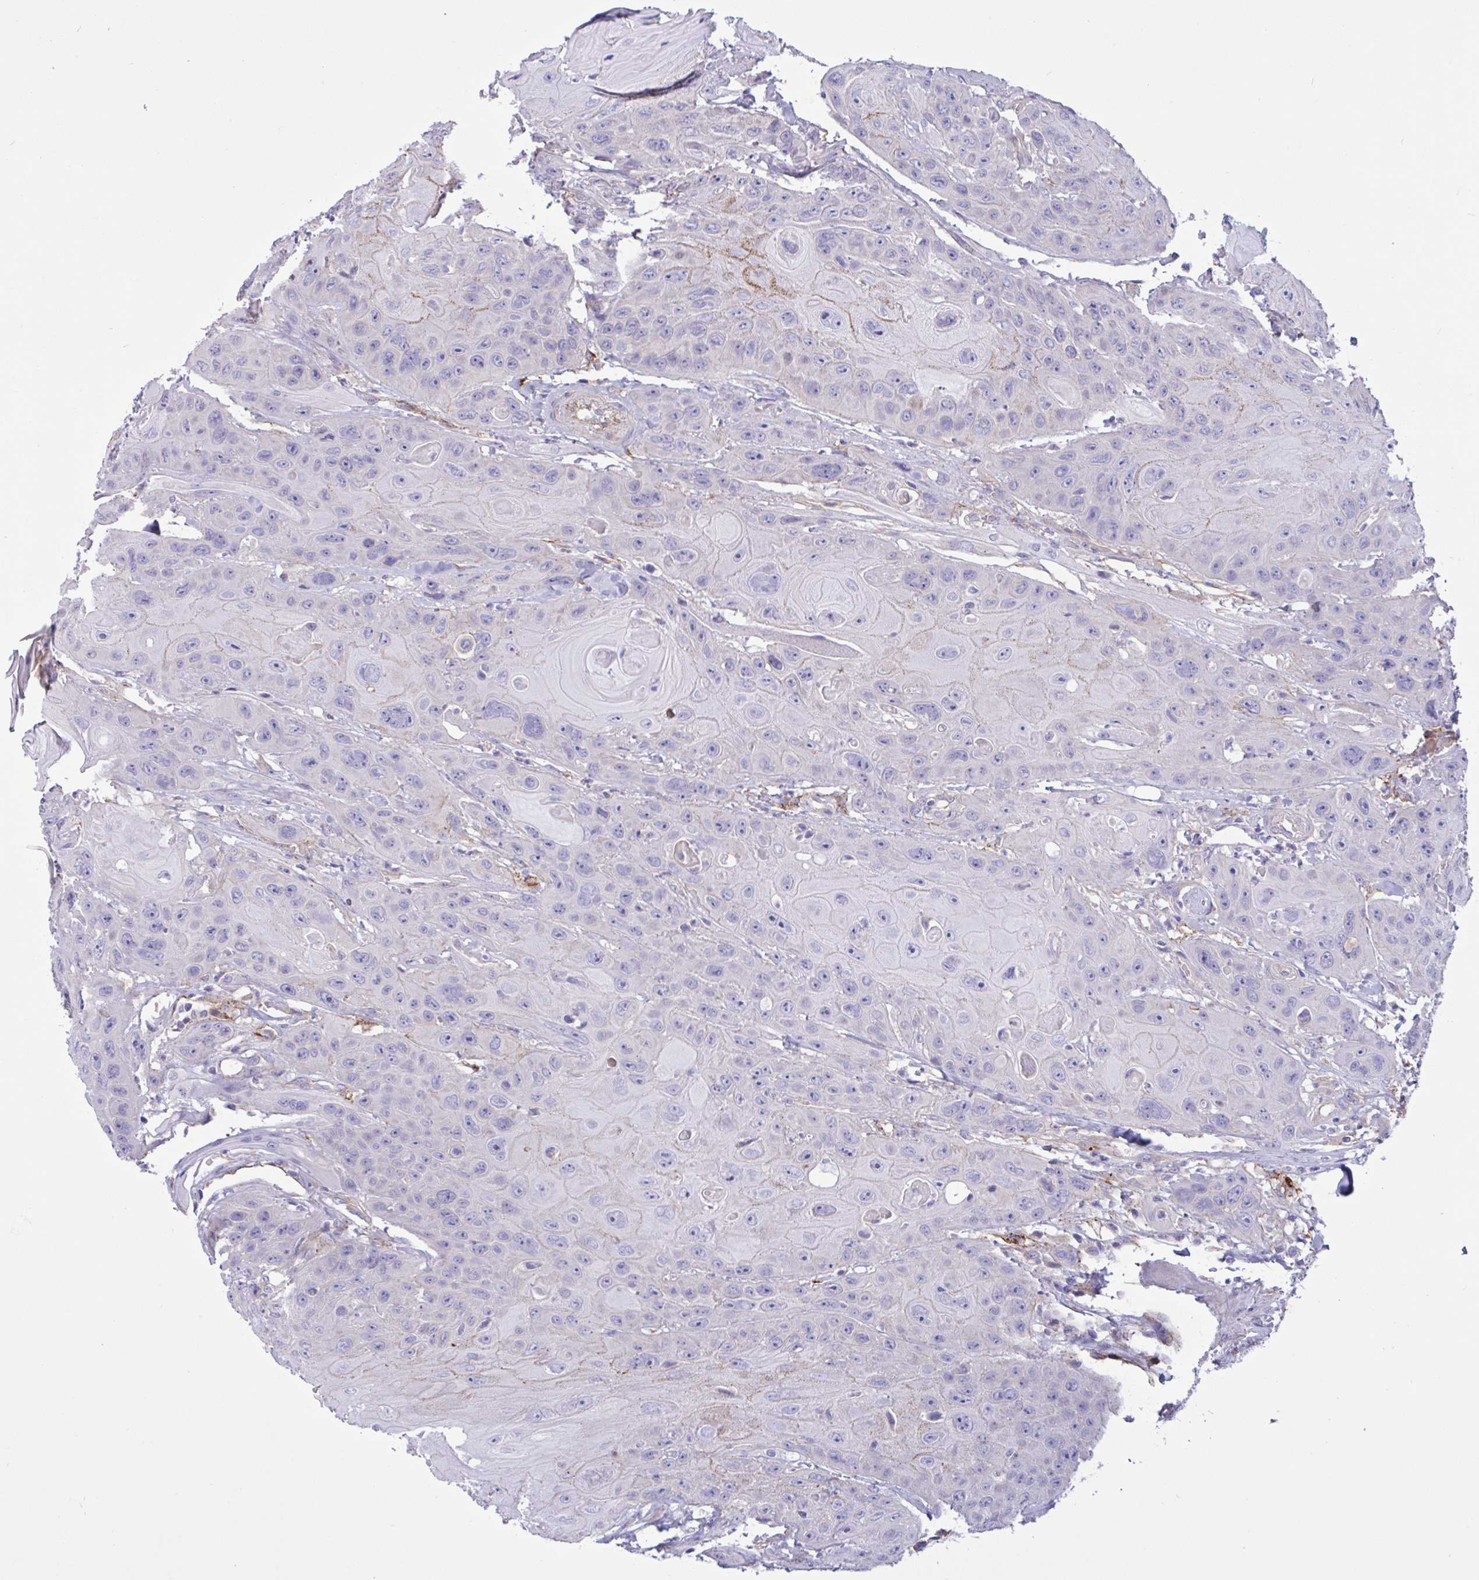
{"staining": {"intensity": "moderate", "quantity": "<25%", "location": "cytoplasmic/membranous"}, "tissue": "head and neck cancer", "cell_type": "Tumor cells", "image_type": "cancer", "snomed": [{"axis": "morphology", "description": "Squamous cell carcinoma, NOS"}, {"axis": "topography", "description": "Head-Neck"}], "caption": "Head and neck cancer (squamous cell carcinoma) stained for a protein (brown) reveals moderate cytoplasmic/membranous positive positivity in about <25% of tumor cells.", "gene": "SLC66A1", "patient": {"sex": "female", "age": 59}}